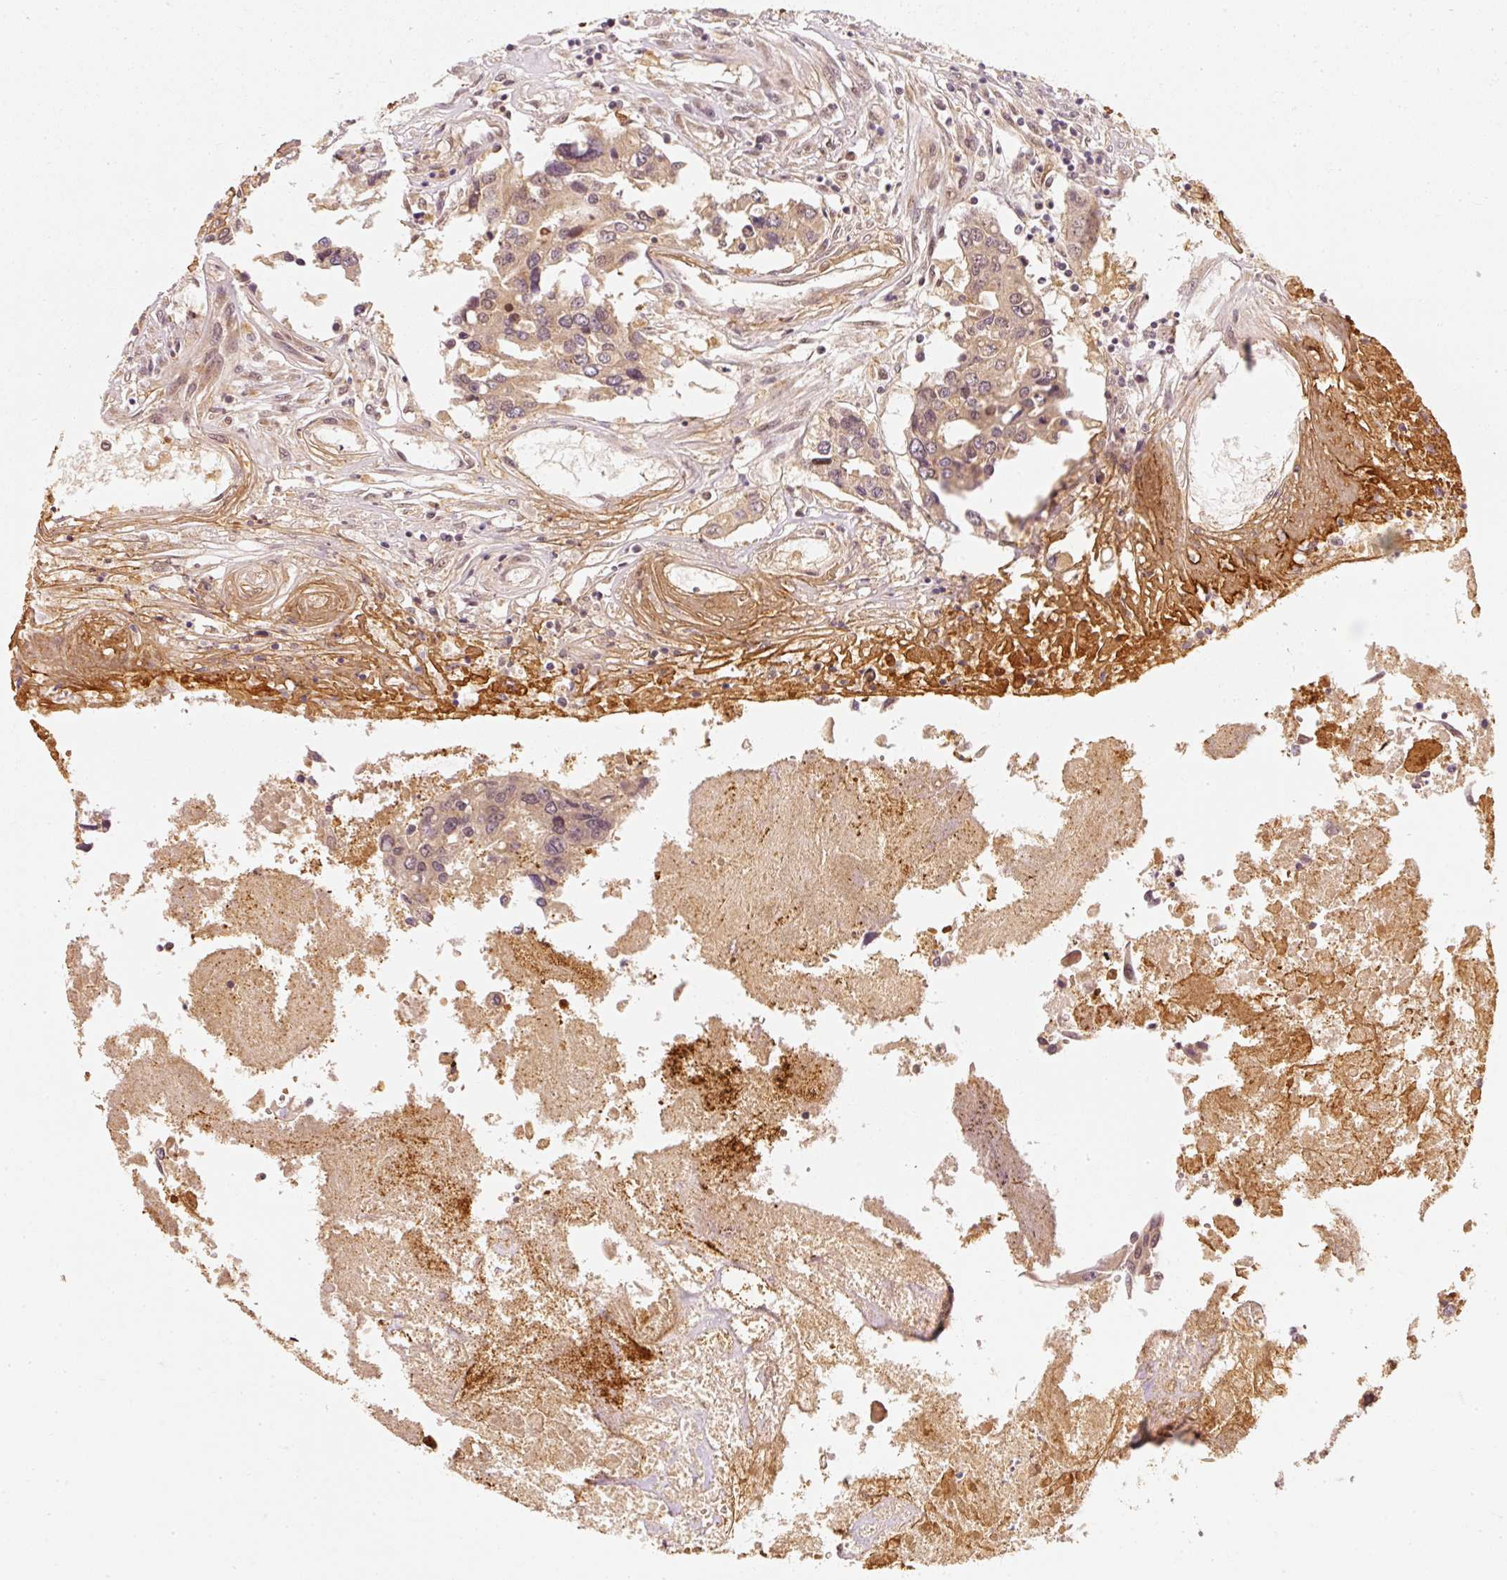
{"staining": {"intensity": "weak", "quantity": ">75%", "location": "cytoplasmic/membranous"}, "tissue": "colorectal cancer", "cell_type": "Tumor cells", "image_type": "cancer", "snomed": [{"axis": "morphology", "description": "Adenocarcinoma, NOS"}, {"axis": "topography", "description": "Colon"}], "caption": "The immunohistochemical stain shows weak cytoplasmic/membranous staining in tumor cells of adenocarcinoma (colorectal) tissue. (Brightfield microscopy of DAB IHC at high magnification).", "gene": "EEF1A2", "patient": {"sex": "male", "age": 77}}